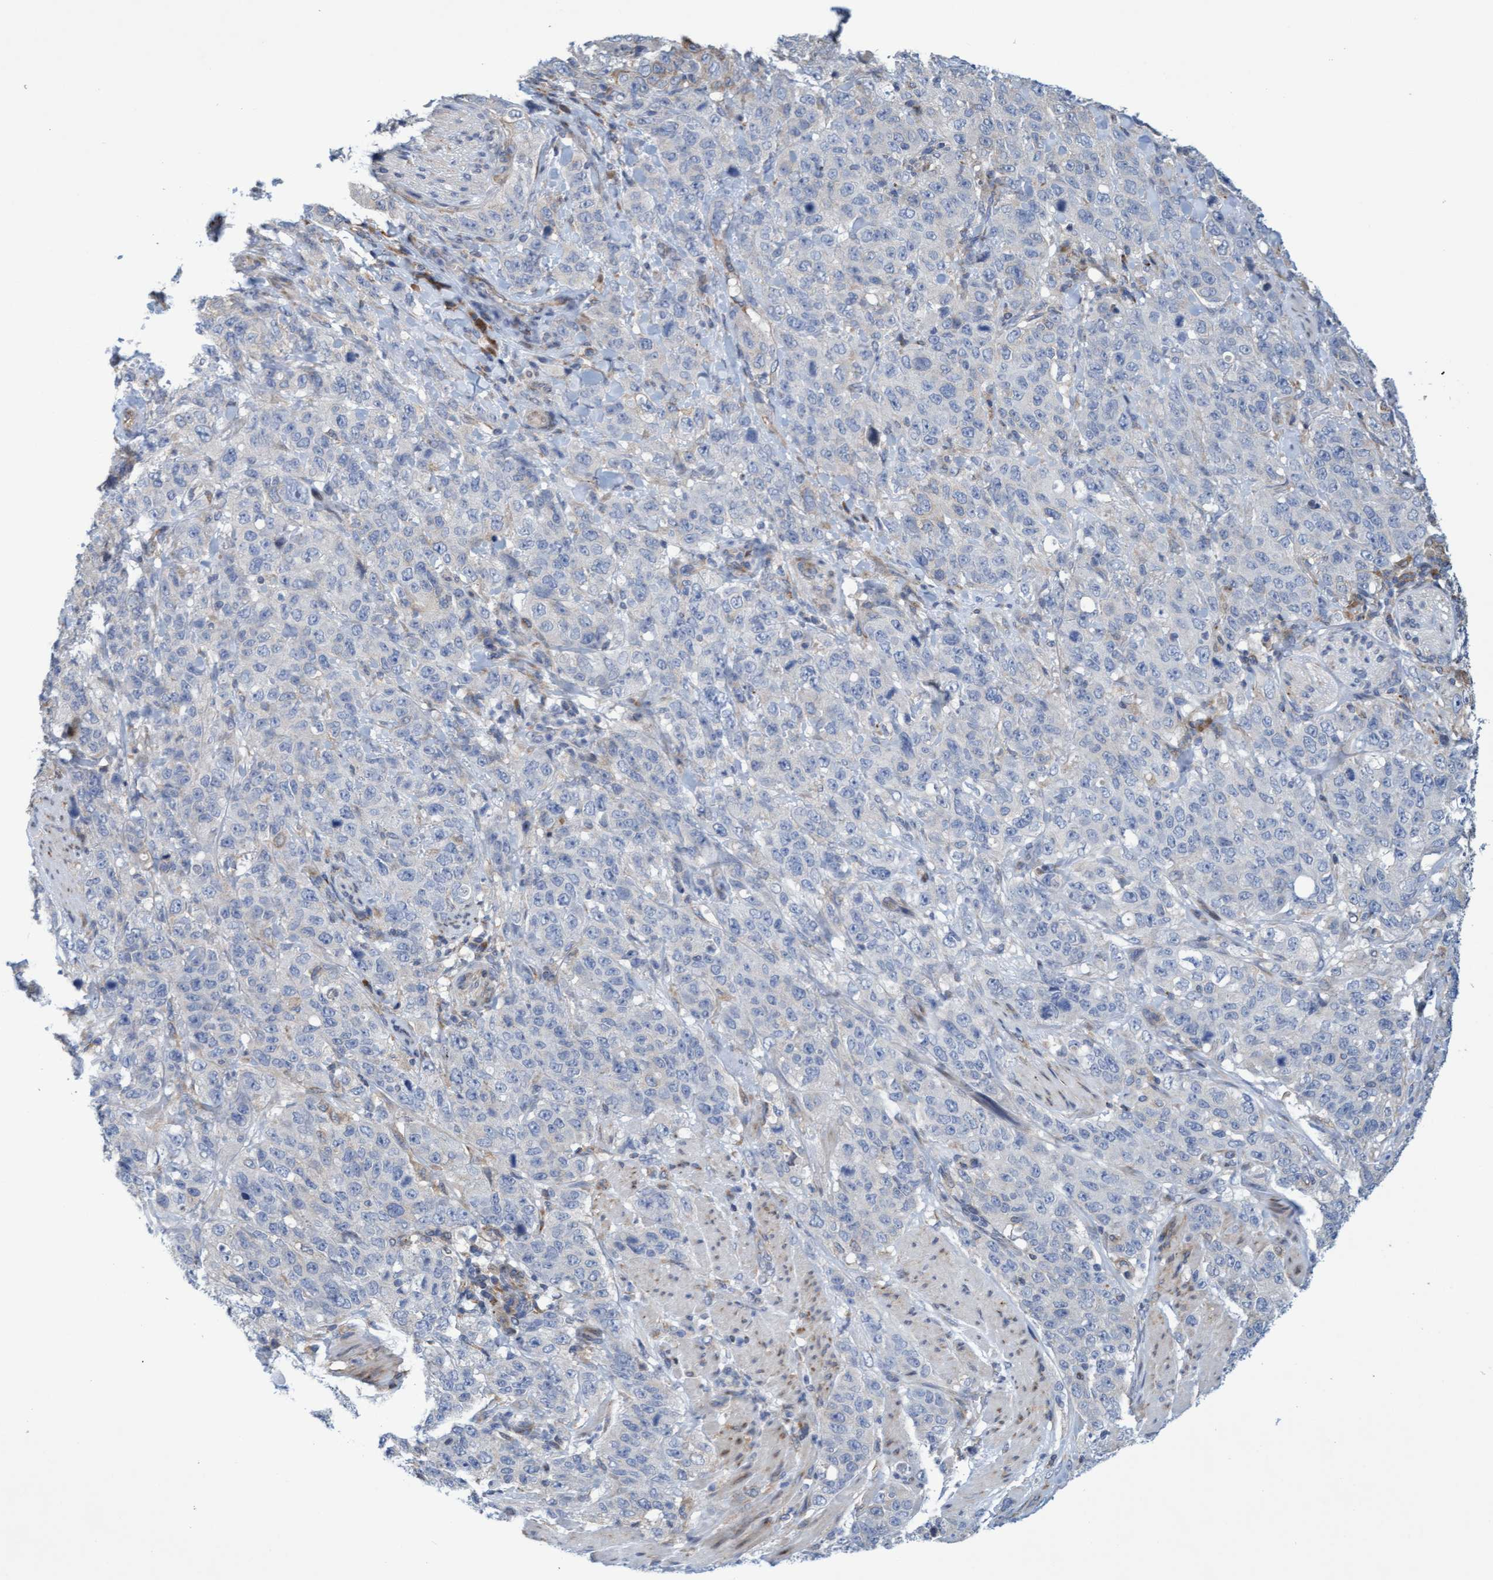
{"staining": {"intensity": "negative", "quantity": "none", "location": "none"}, "tissue": "stomach cancer", "cell_type": "Tumor cells", "image_type": "cancer", "snomed": [{"axis": "morphology", "description": "Adenocarcinoma, NOS"}, {"axis": "topography", "description": "Stomach"}], "caption": "The immunohistochemistry photomicrograph has no significant positivity in tumor cells of stomach cancer (adenocarcinoma) tissue.", "gene": "SLC28A3", "patient": {"sex": "male", "age": 48}}